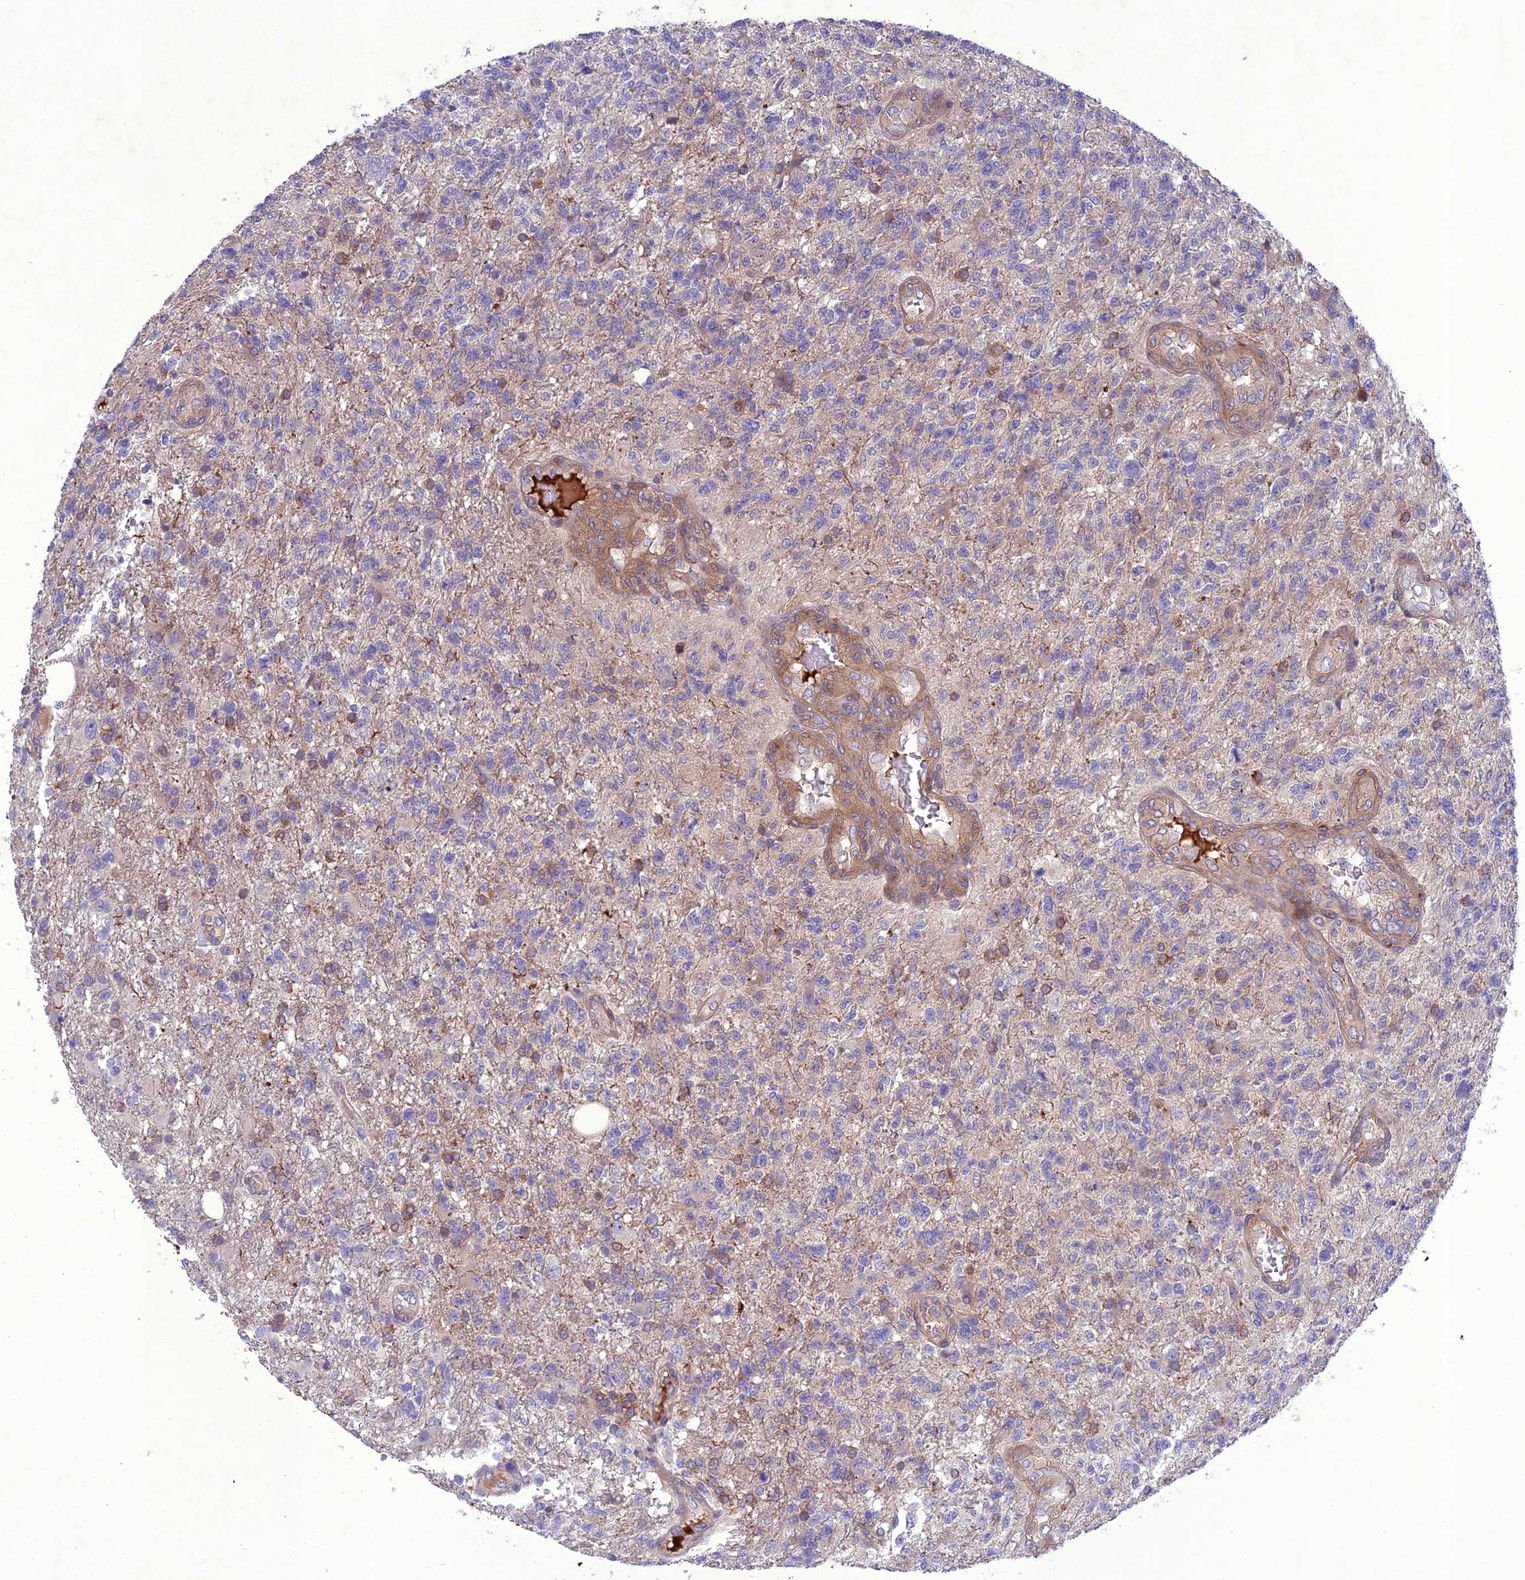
{"staining": {"intensity": "negative", "quantity": "none", "location": "none"}, "tissue": "glioma", "cell_type": "Tumor cells", "image_type": "cancer", "snomed": [{"axis": "morphology", "description": "Glioma, malignant, High grade"}, {"axis": "topography", "description": "Brain"}], "caption": "Tumor cells are negative for brown protein staining in high-grade glioma (malignant).", "gene": "GDF6", "patient": {"sex": "male", "age": 56}}